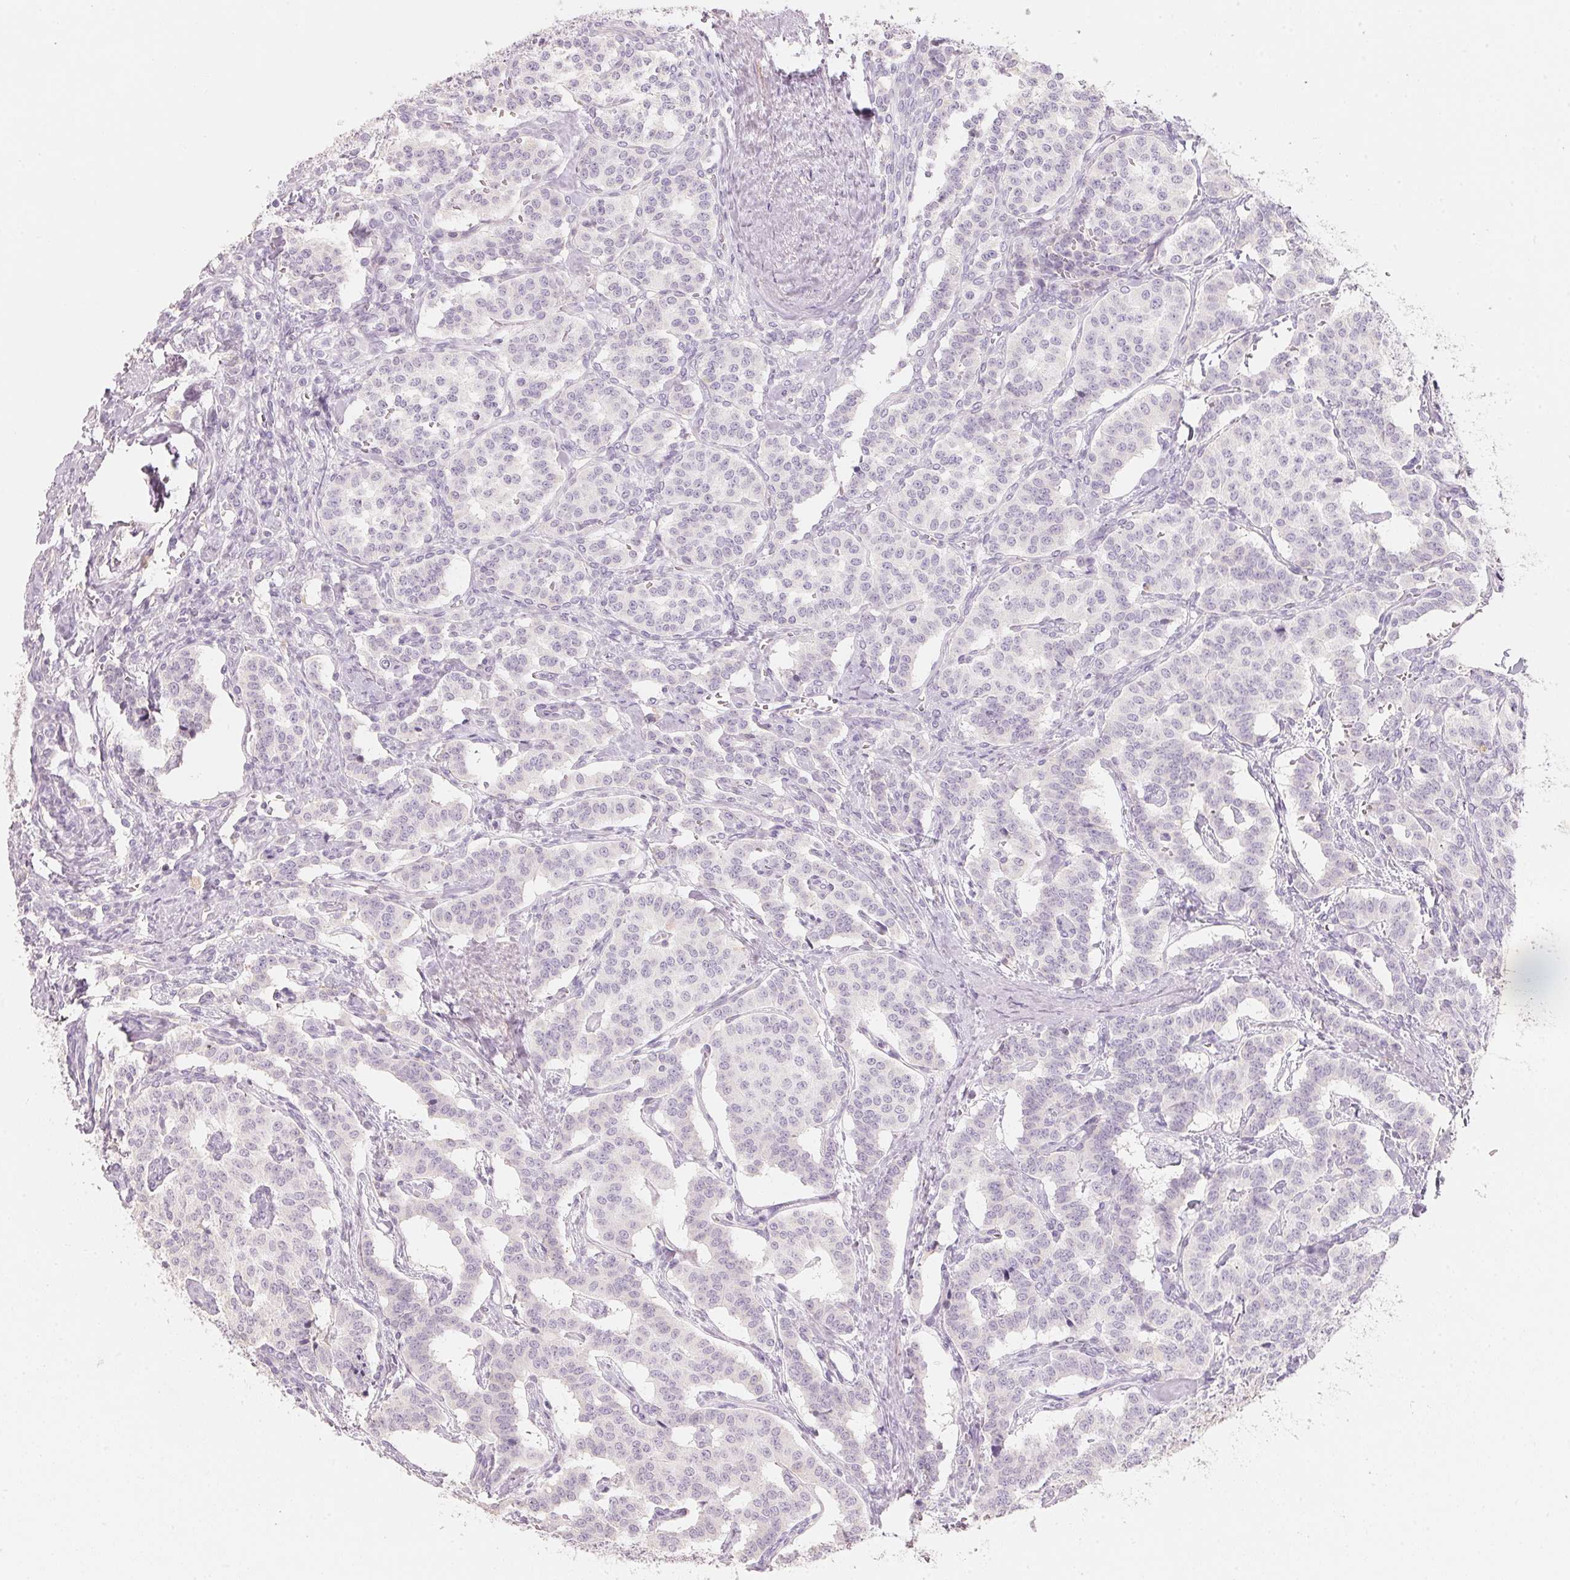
{"staining": {"intensity": "negative", "quantity": "none", "location": "none"}, "tissue": "carcinoid", "cell_type": "Tumor cells", "image_type": "cancer", "snomed": [{"axis": "morphology", "description": "Normal tissue, NOS"}, {"axis": "morphology", "description": "Carcinoid, malignant, NOS"}, {"axis": "topography", "description": "Lung"}], "caption": "Photomicrograph shows no protein expression in tumor cells of carcinoid tissue.", "gene": "TP53AIP1", "patient": {"sex": "female", "age": 46}}